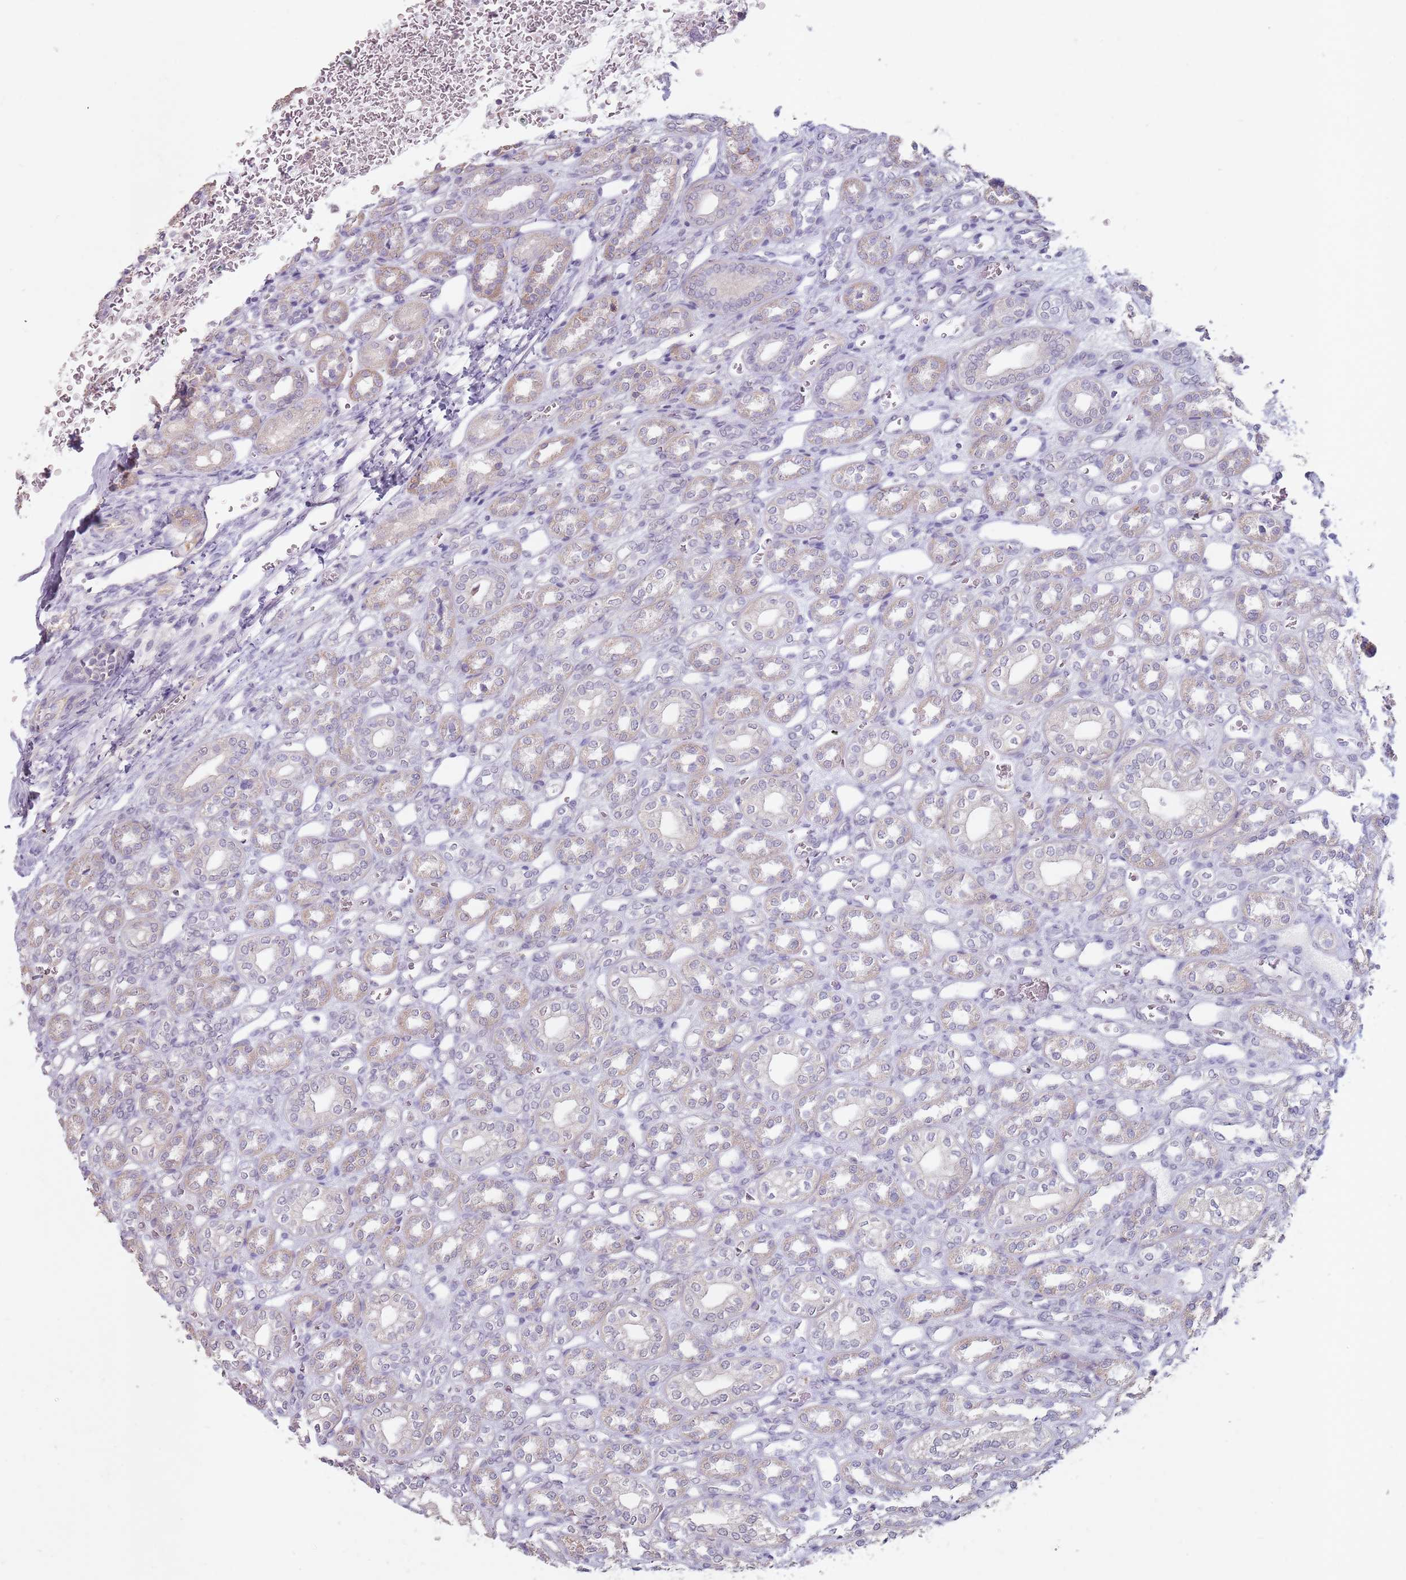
{"staining": {"intensity": "negative", "quantity": "none", "location": "none"}, "tissue": "kidney", "cell_type": "Cells in glomeruli", "image_type": "normal", "snomed": [{"axis": "morphology", "description": "Normal tissue, NOS"}, {"axis": "morphology", "description": "Neoplasm, malignant, NOS"}, {"axis": "topography", "description": "Kidney"}], "caption": "DAB immunohistochemical staining of normal human kidney reveals no significant expression in cells in glomeruli.", "gene": "STYK1", "patient": {"sex": "female", "age": 1}}